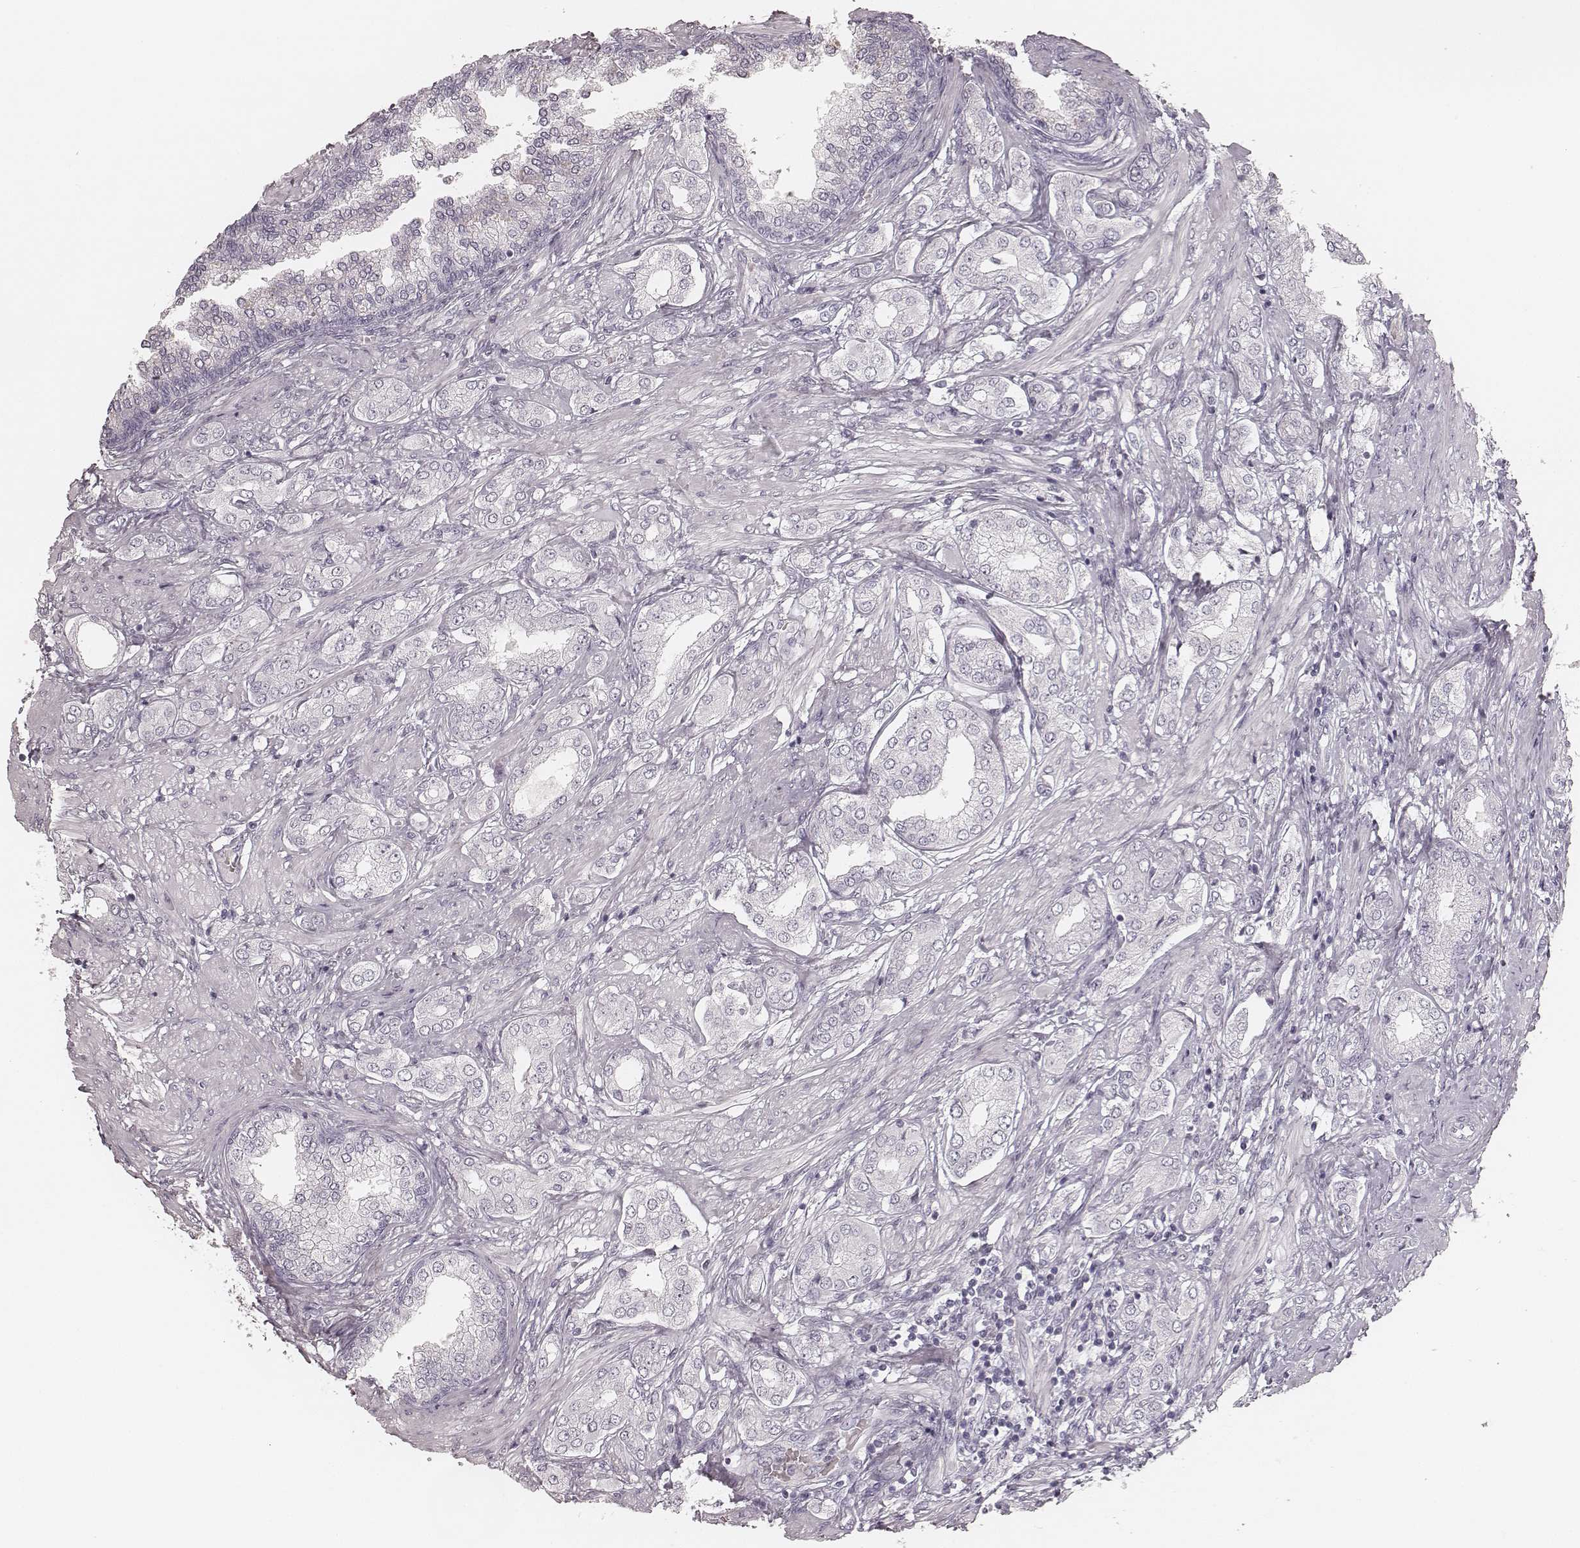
{"staining": {"intensity": "negative", "quantity": "none", "location": "none"}, "tissue": "prostate cancer", "cell_type": "Tumor cells", "image_type": "cancer", "snomed": [{"axis": "morphology", "description": "Adenocarcinoma, NOS"}, {"axis": "topography", "description": "Prostate"}], "caption": "This is an immunohistochemistry histopathology image of adenocarcinoma (prostate). There is no expression in tumor cells.", "gene": "KRT82", "patient": {"sex": "male", "age": 63}}